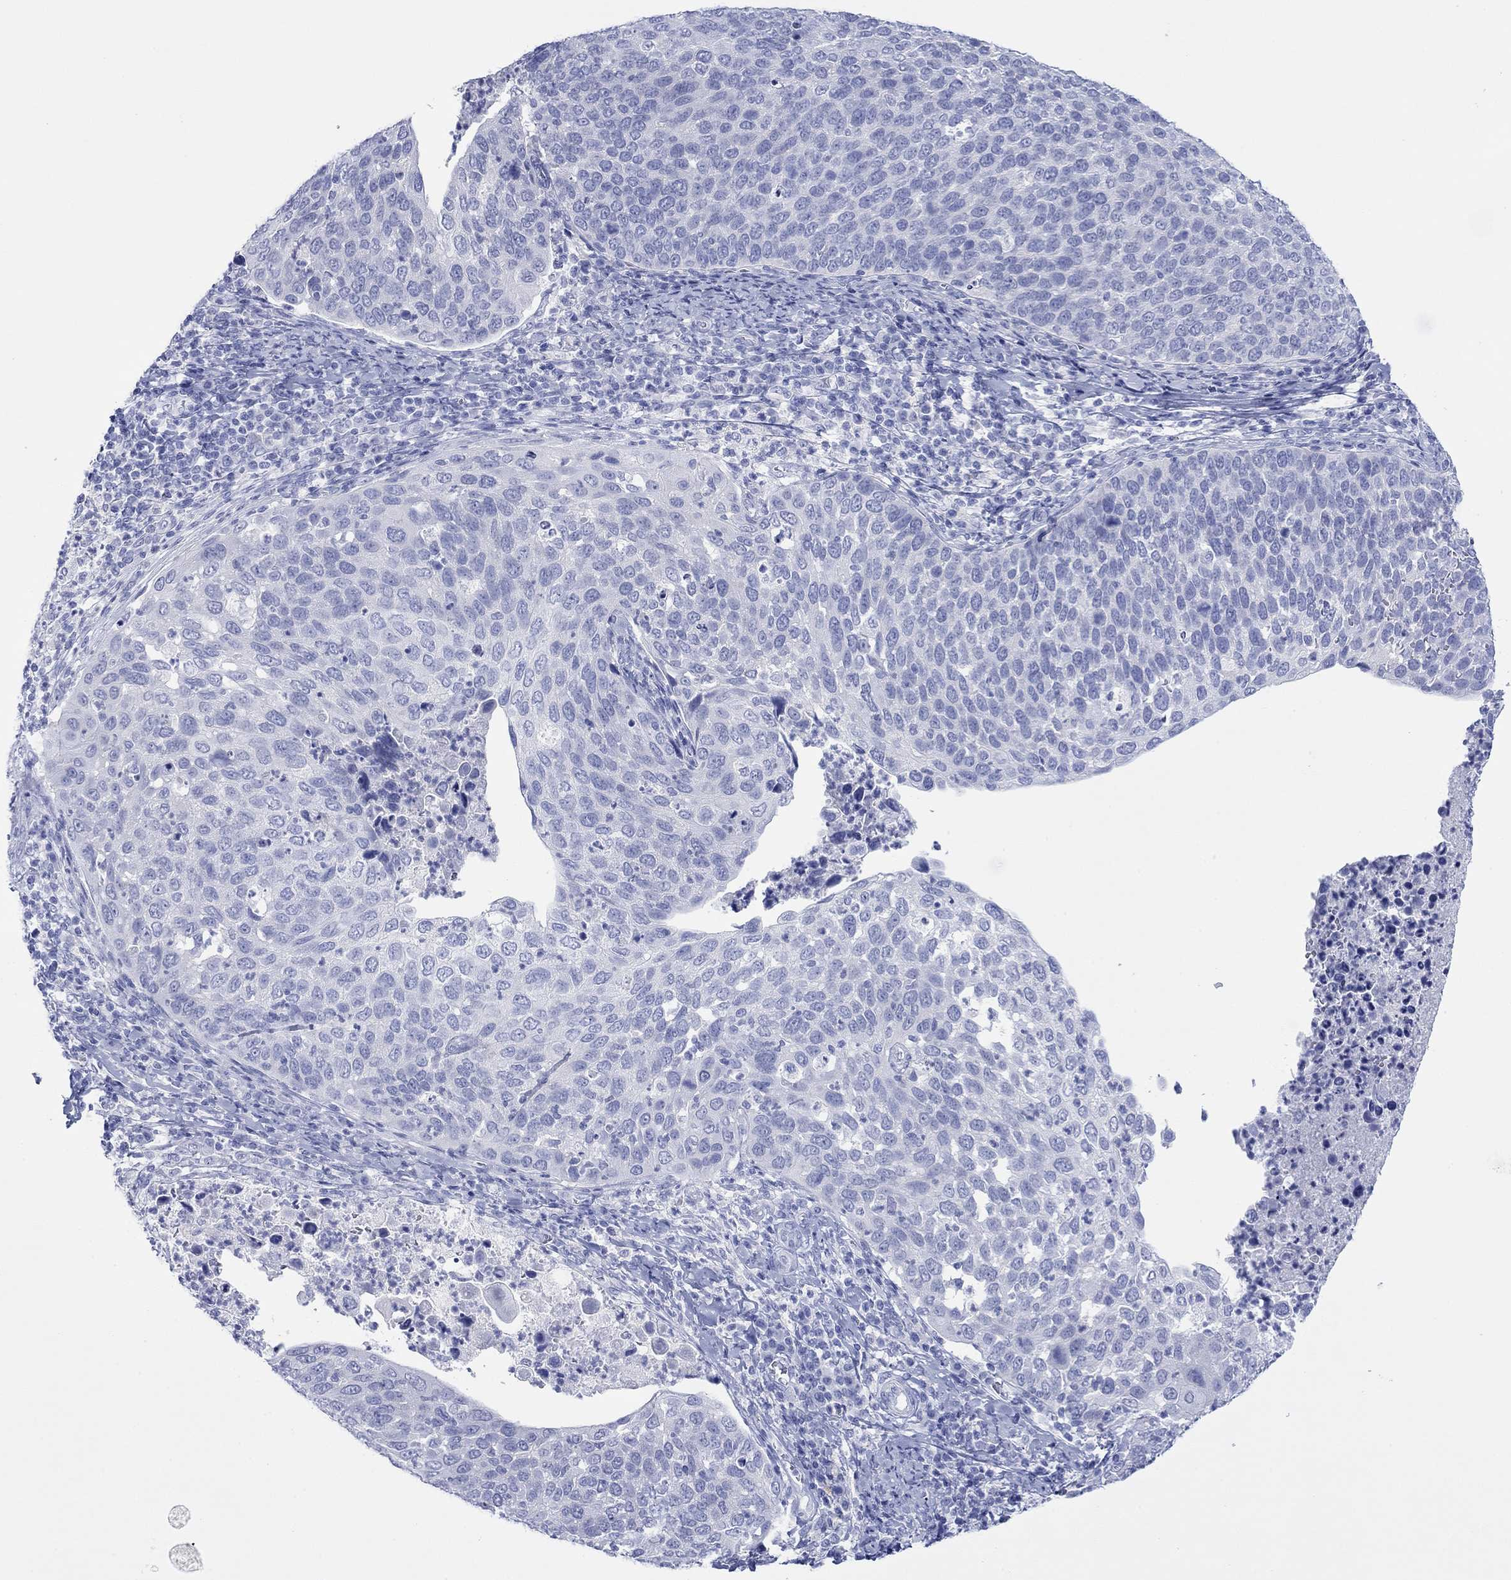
{"staining": {"intensity": "negative", "quantity": "none", "location": "none"}, "tissue": "cervical cancer", "cell_type": "Tumor cells", "image_type": "cancer", "snomed": [{"axis": "morphology", "description": "Squamous cell carcinoma, NOS"}, {"axis": "topography", "description": "Cervix"}], "caption": "The histopathology image demonstrates no significant staining in tumor cells of squamous cell carcinoma (cervical).", "gene": "MLANA", "patient": {"sex": "female", "age": 54}}